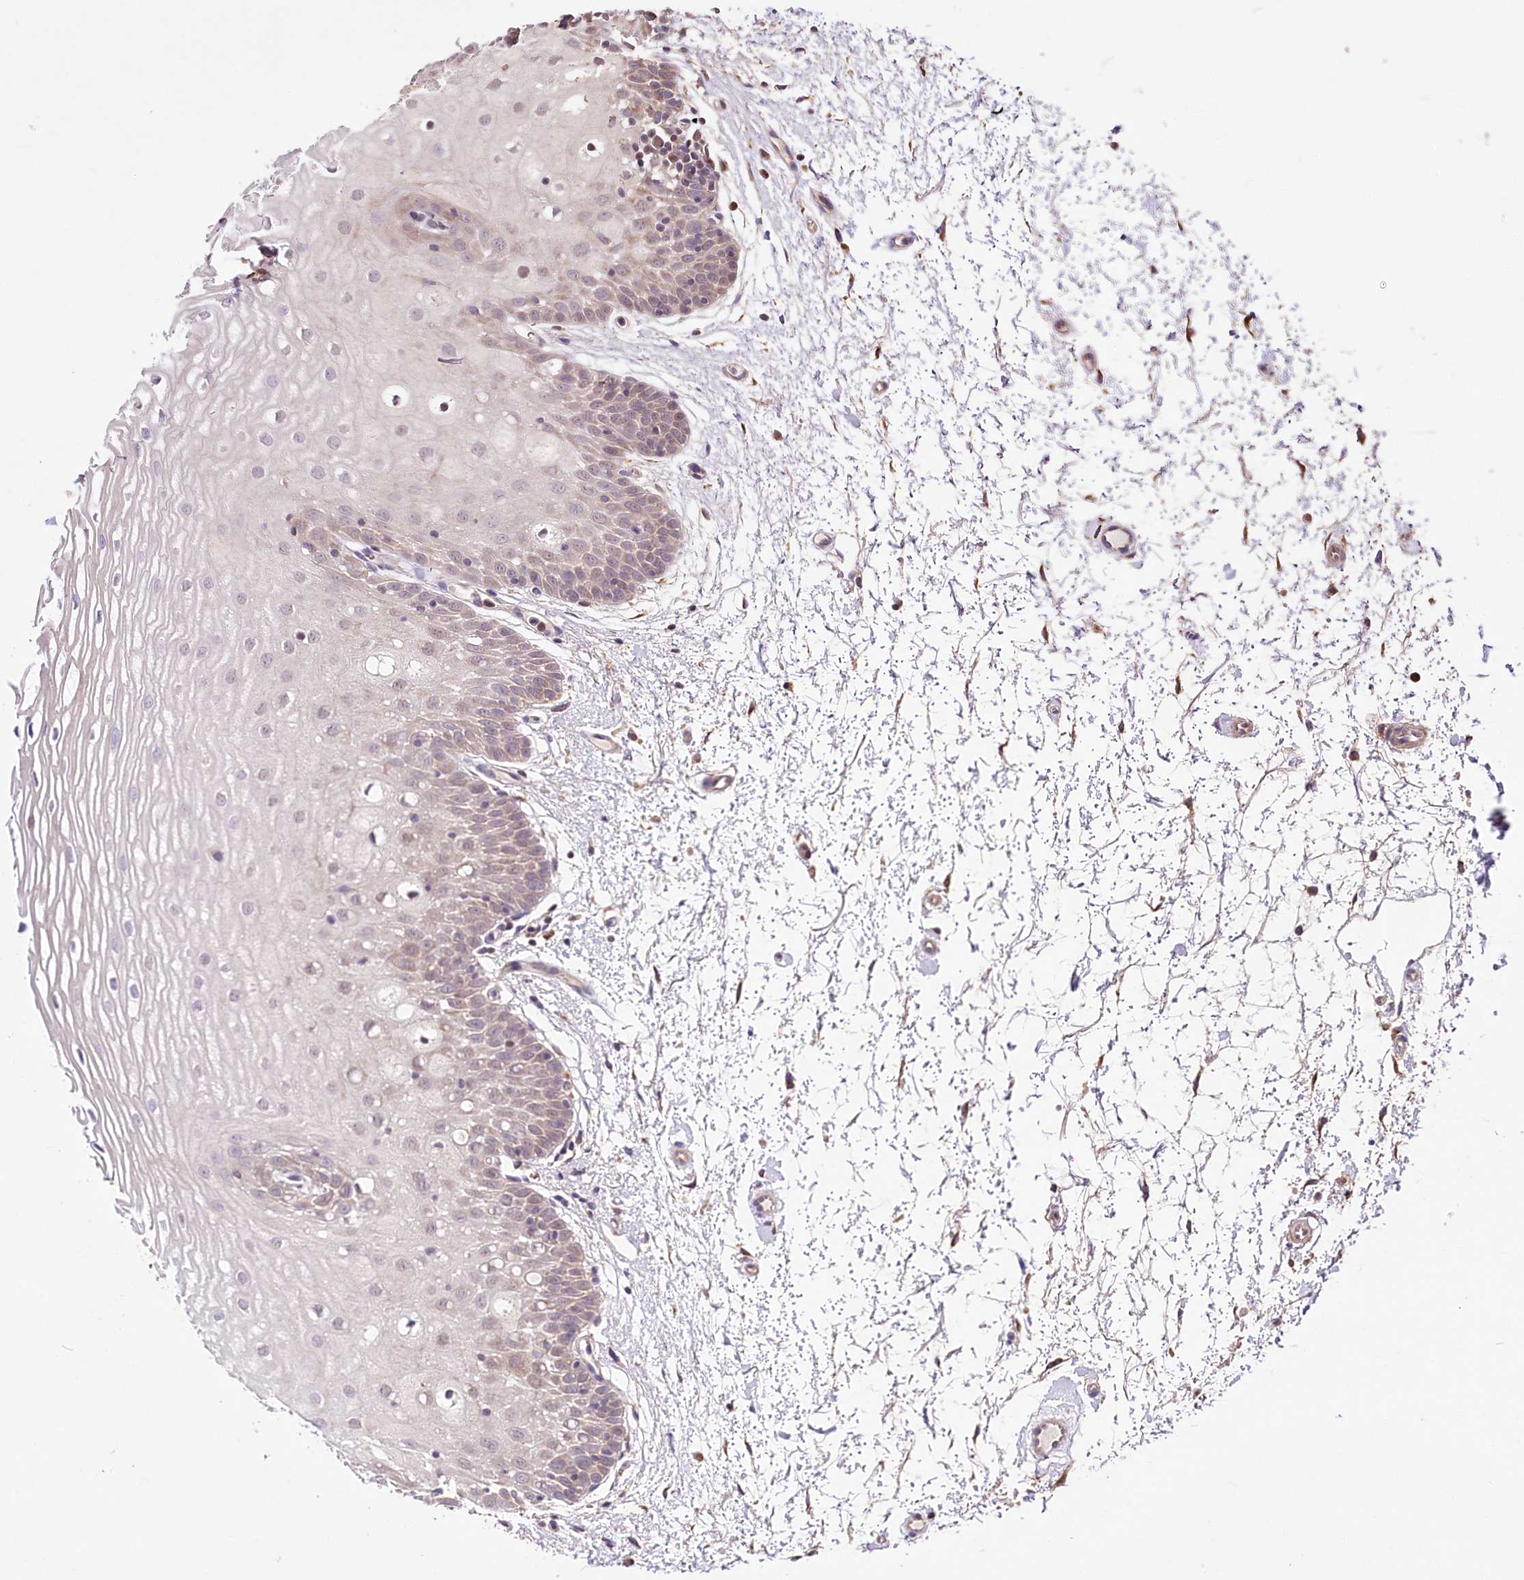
{"staining": {"intensity": "weak", "quantity": "<25%", "location": "cytoplasmic/membranous"}, "tissue": "oral mucosa", "cell_type": "Squamous epithelial cells", "image_type": "normal", "snomed": [{"axis": "morphology", "description": "Normal tissue, NOS"}, {"axis": "topography", "description": "Oral tissue"}, {"axis": "topography", "description": "Tounge, NOS"}], "caption": "Protein analysis of normal oral mucosa demonstrates no significant expression in squamous epithelial cells.", "gene": "WWC1", "patient": {"sex": "female", "age": 73}}